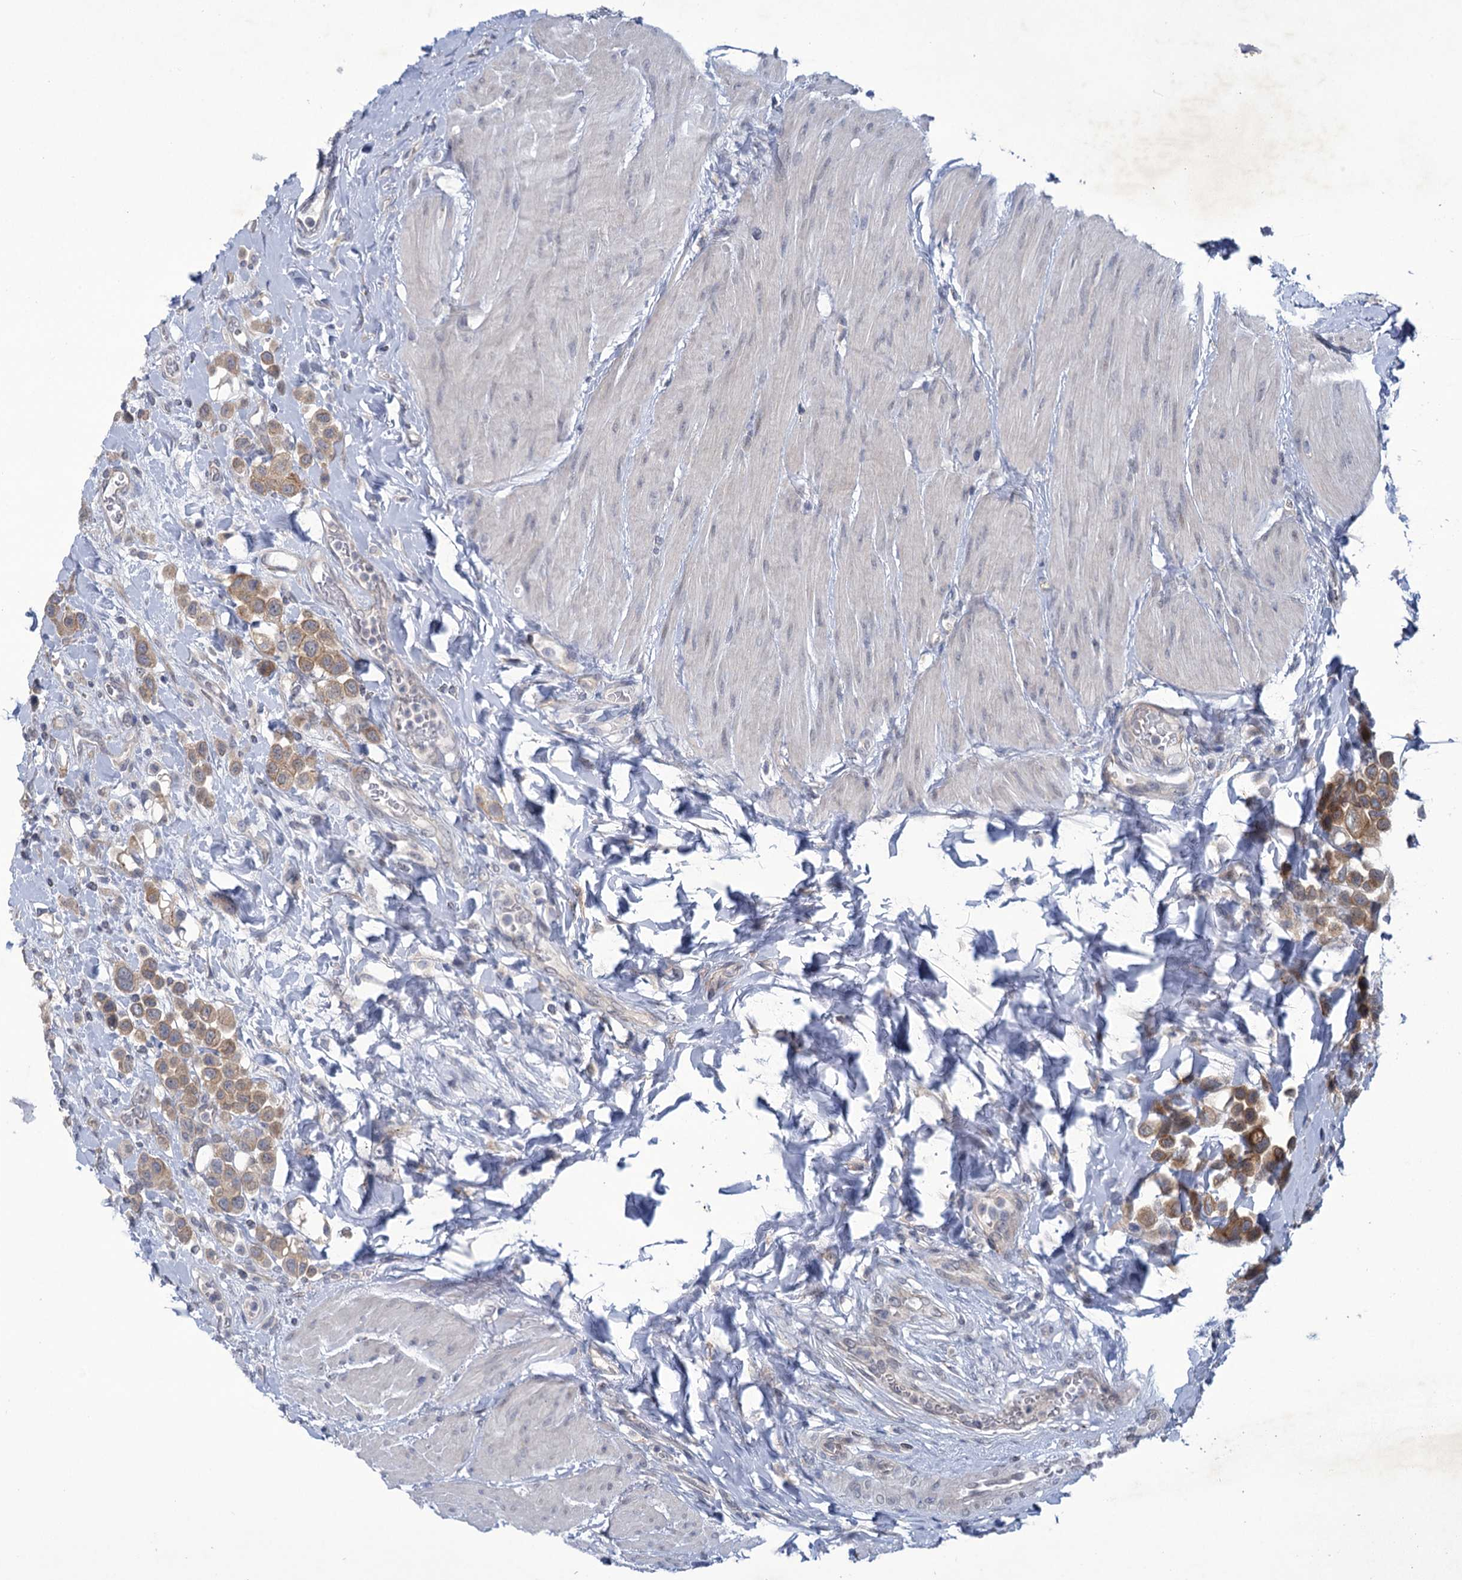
{"staining": {"intensity": "moderate", "quantity": ">75%", "location": "cytoplasmic/membranous"}, "tissue": "urothelial cancer", "cell_type": "Tumor cells", "image_type": "cancer", "snomed": [{"axis": "morphology", "description": "Urothelial carcinoma, High grade"}, {"axis": "topography", "description": "Urinary bladder"}], "caption": "IHC image of neoplastic tissue: urothelial carcinoma (high-grade) stained using immunohistochemistry exhibits medium levels of moderate protein expression localized specifically in the cytoplasmic/membranous of tumor cells, appearing as a cytoplasmic/membranous brown color.", "gene": "MBLAC2", "patient": {"sex": "male", "age": 50}}